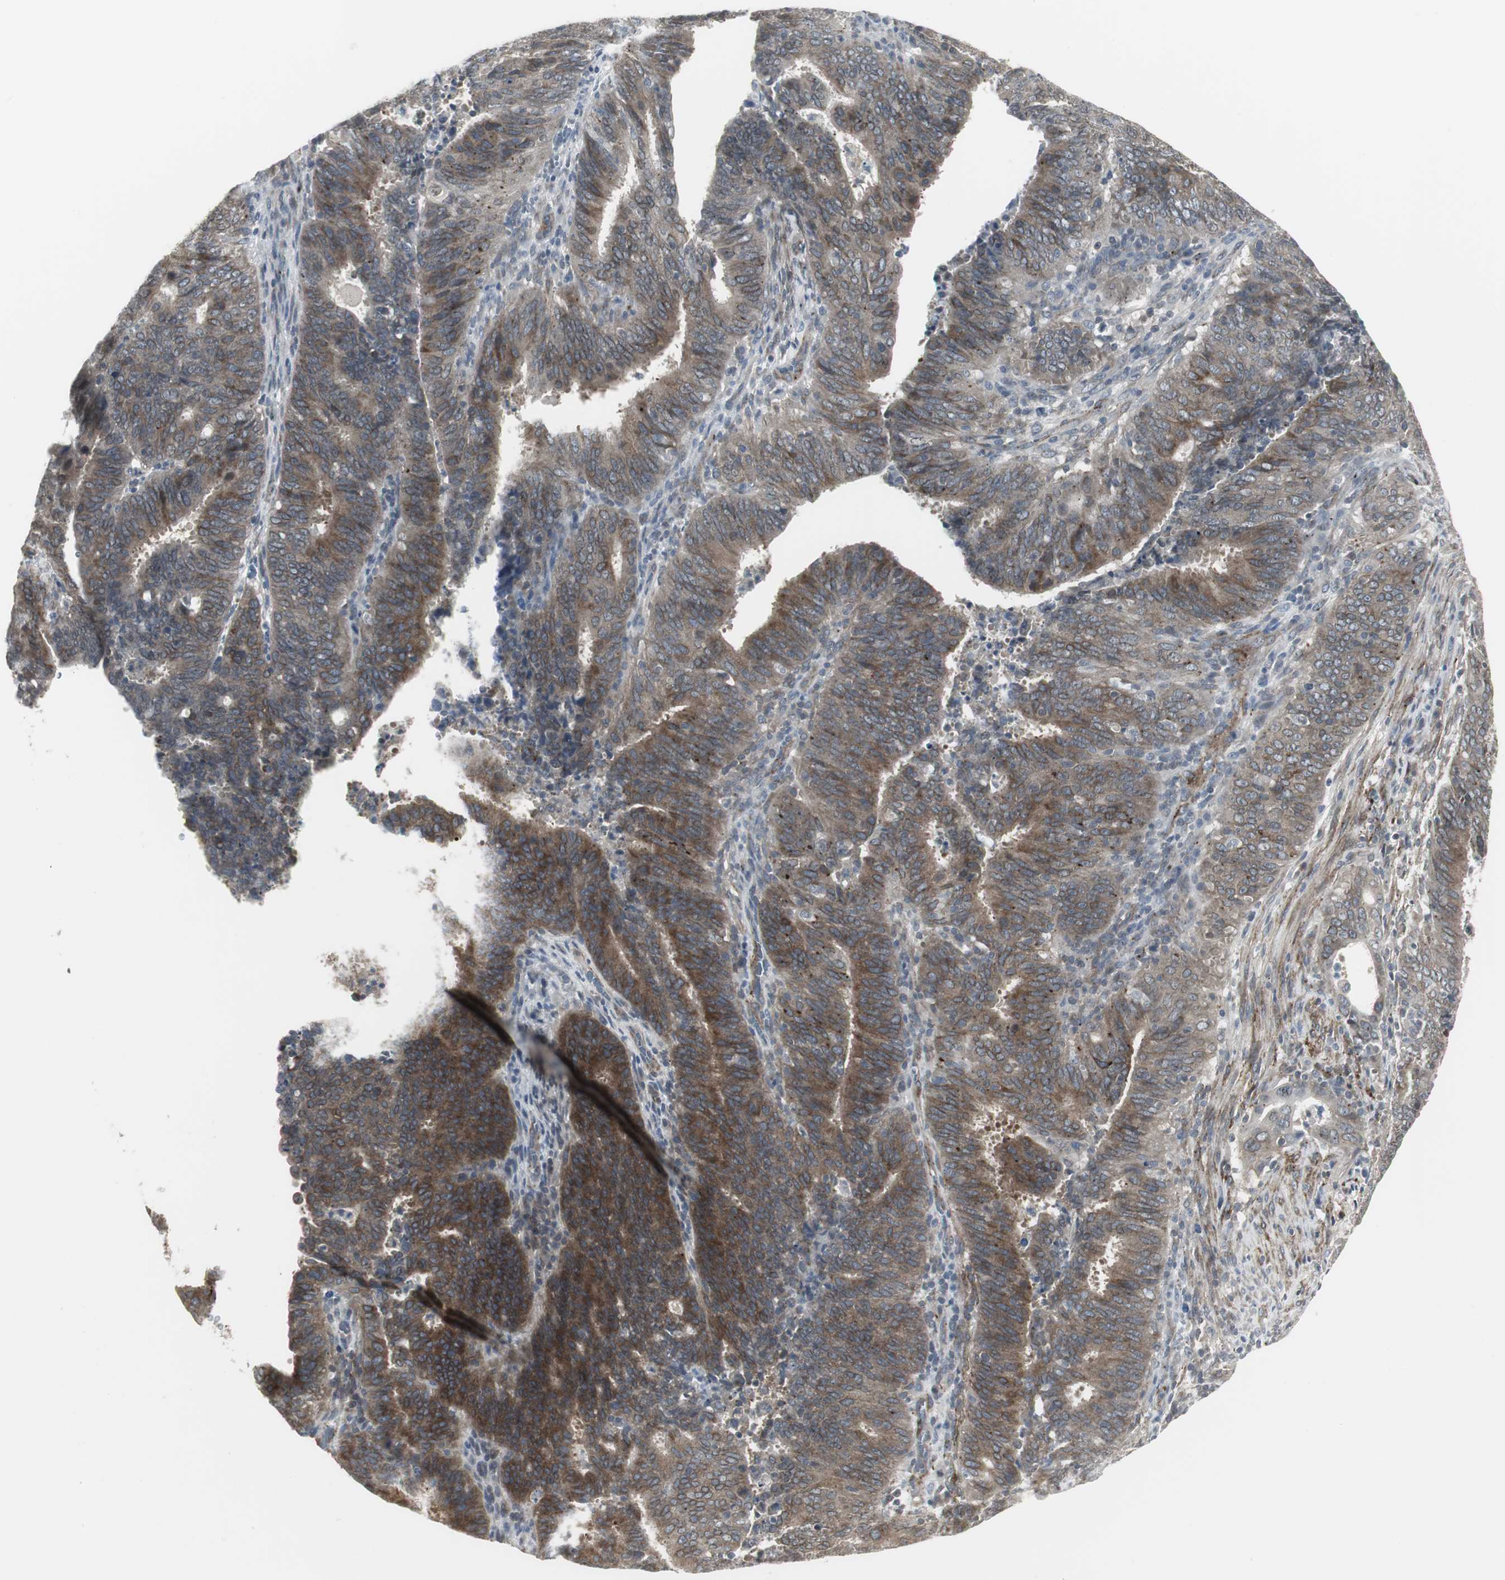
{"staining": {"intensity": "moderate", "quantity": ">75%", "location": "cytoplasmic/membranous"}, "tissue": "cervical cancer", "cell_type": "Tumor cells", "image_type": "cancer", "snomed": [{"axis": "morphology", "description": "Adenocarcinoma, NOS"}, {"axis": "topography", "description": "Cervix"}], "caption": "Immunohistochemical staining of cervical cancer displays moderate cytoplasmic/membranous protein staining in approximately >75% of tumor cells.", "gene": "SCYL3", "patient": {"sex": "female", "age": 44}}